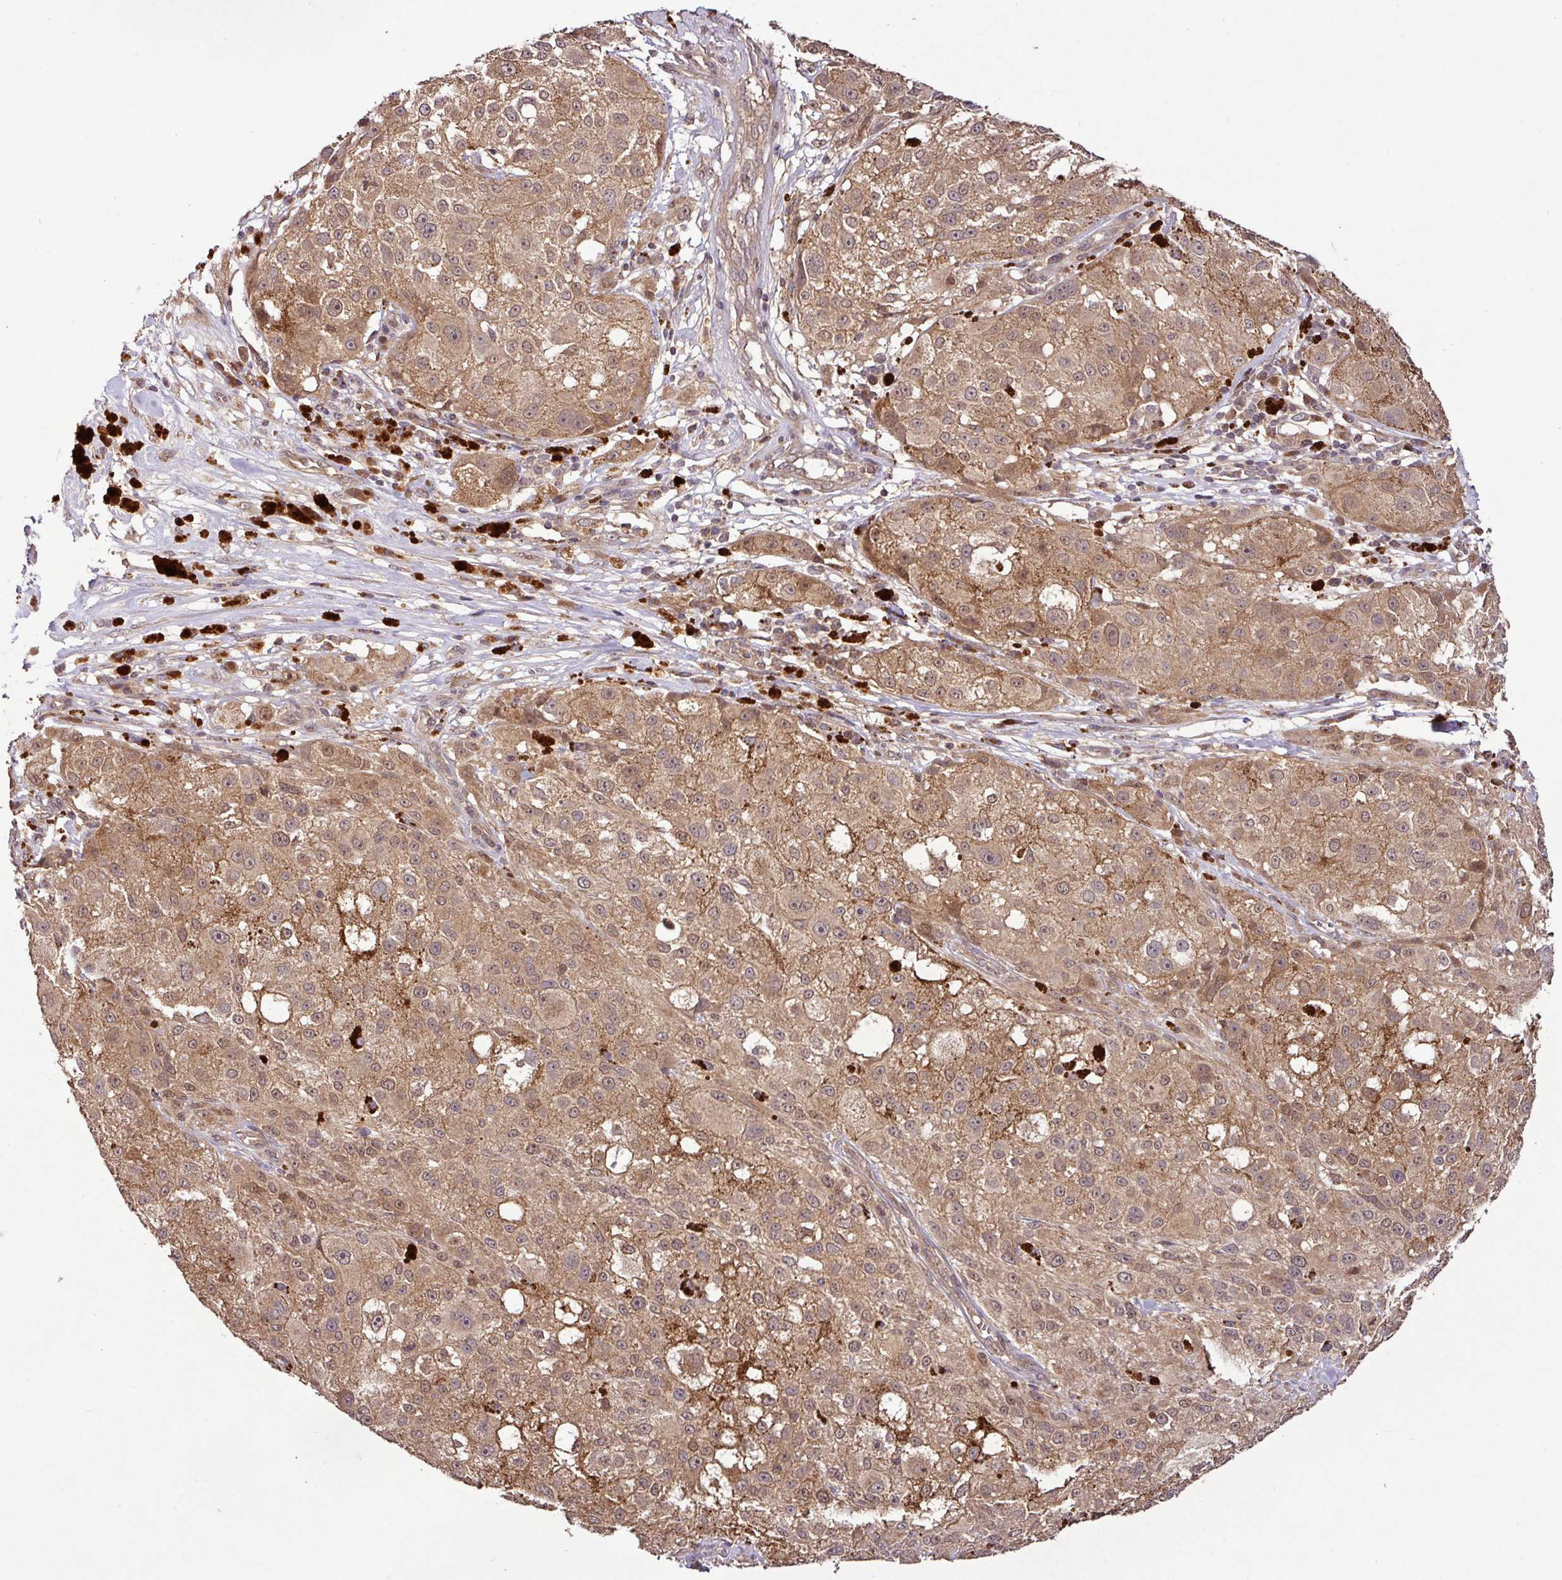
{"staining": {"intensity": "moderate", "quantity": ">75%", "location": "cytoplasmic/membranous,nuclear"}, "tissue": "melanoma", "cell_type": "Tumor cells", "image_type": "cancer", "snomed": [{"axis": "morphology", "description": "Necrosis, NOS"}, {"axis": "morphology", "description": "Malignant melanoma, NOS"}, {"axis": "topography", "description": "Skin"}], "caption": "IHC (DAB) staining of melanoma shows moderate cytoplasmic/membranous and nuclear protein positivity in approximately >75% of tumor cells. The staining was performed using DAB to visualize the protein expression in brown, while the nuclei were stained in blue with hematoxylin (Magnification: 20x).", "gene": "FAIM", "patient": {"sex": "female", "age": 87}}